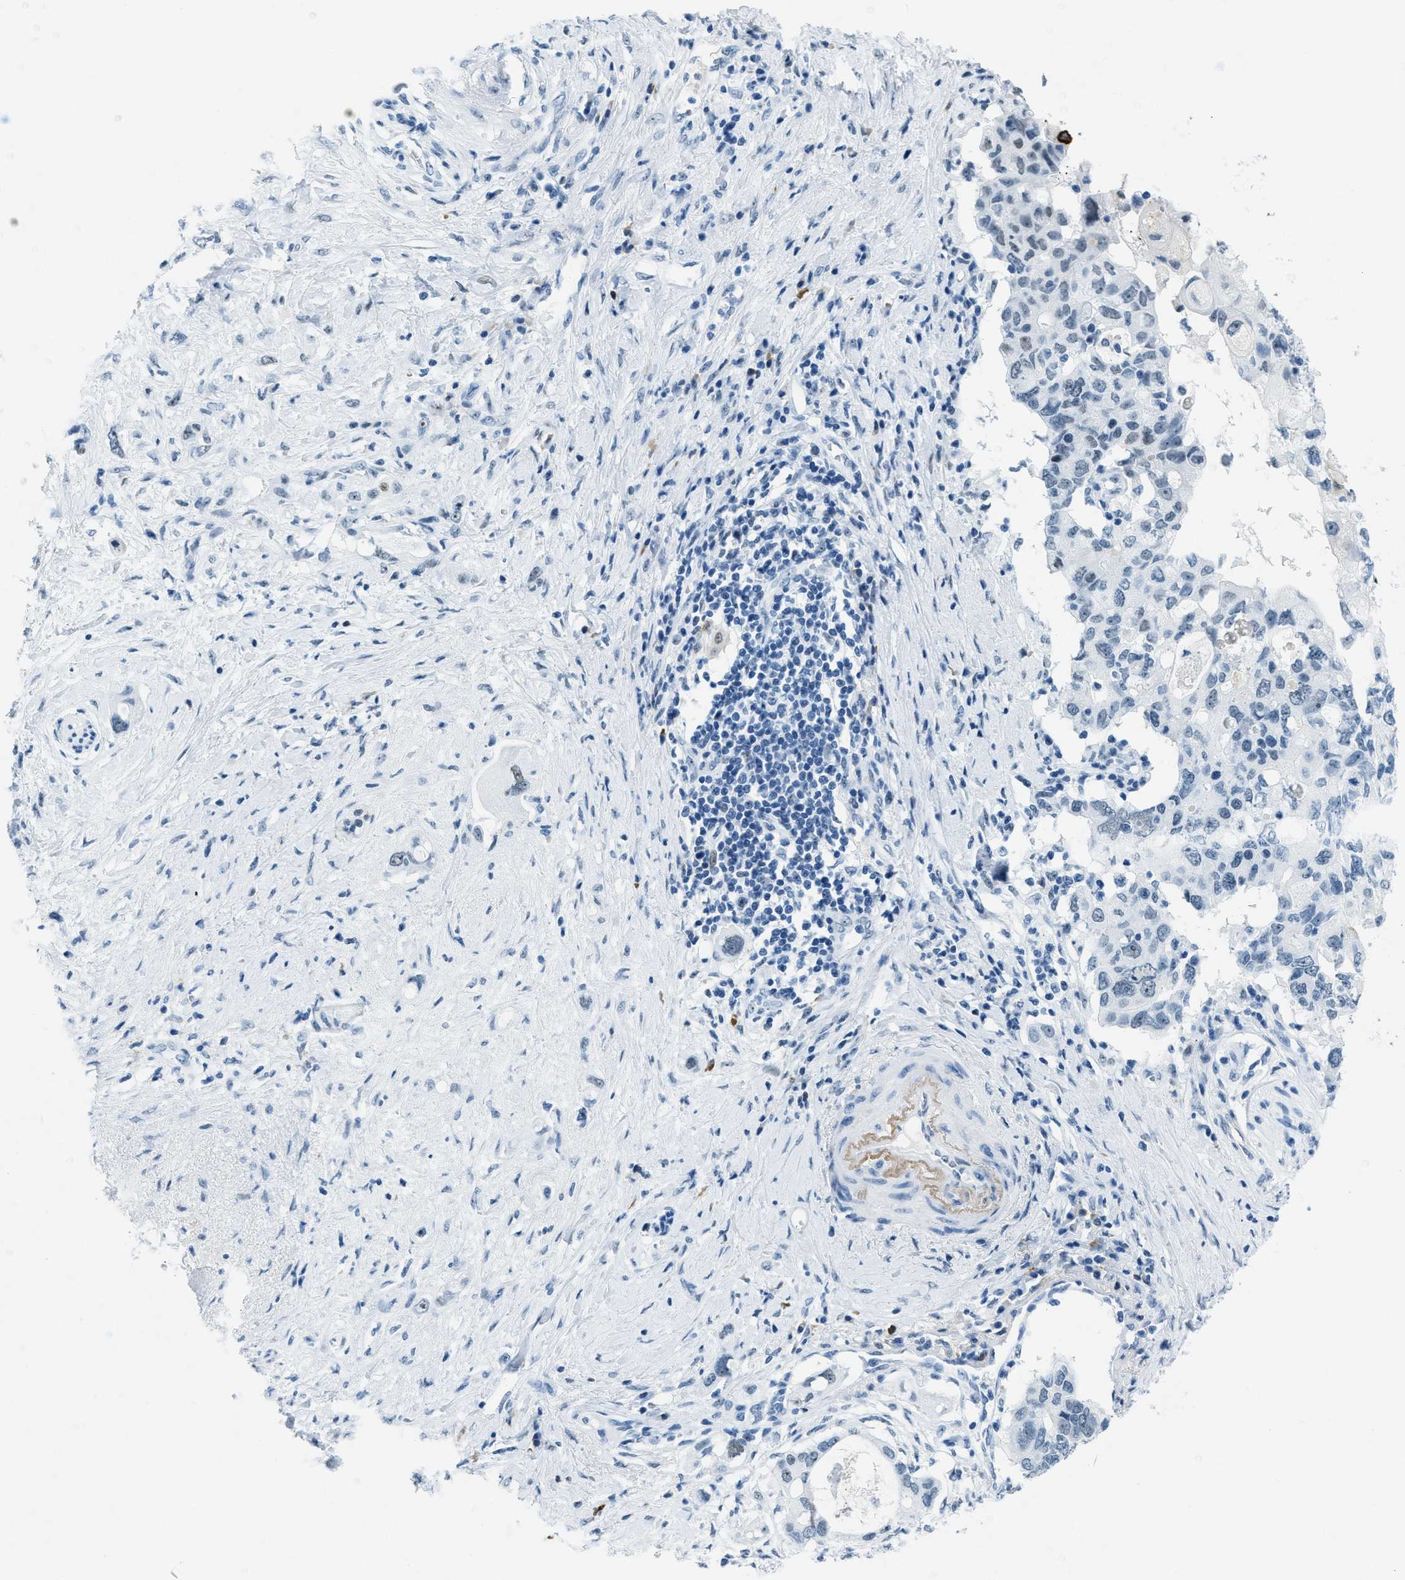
{"staining": {"intensity": "negative", "quantity": "none", "location": "none"}, "tissue": "pancreatic cancer", "cell_type": "Tumor cells", "image_type": "cancer", "snomed": [{"axis": "morphology", "description": "Adenocarcinoma, NOS"}, {"axis": "topography", "description": "Pancreas"}], "caption": "The IHC histopathology image has no significant expression in tumor cells of pancreatic cancer tissue. (DAB immunohistochemistry (IHC), high magnification).", "gene": "PLA2G2A", "patient": {"sex": "female", "age": 56}}